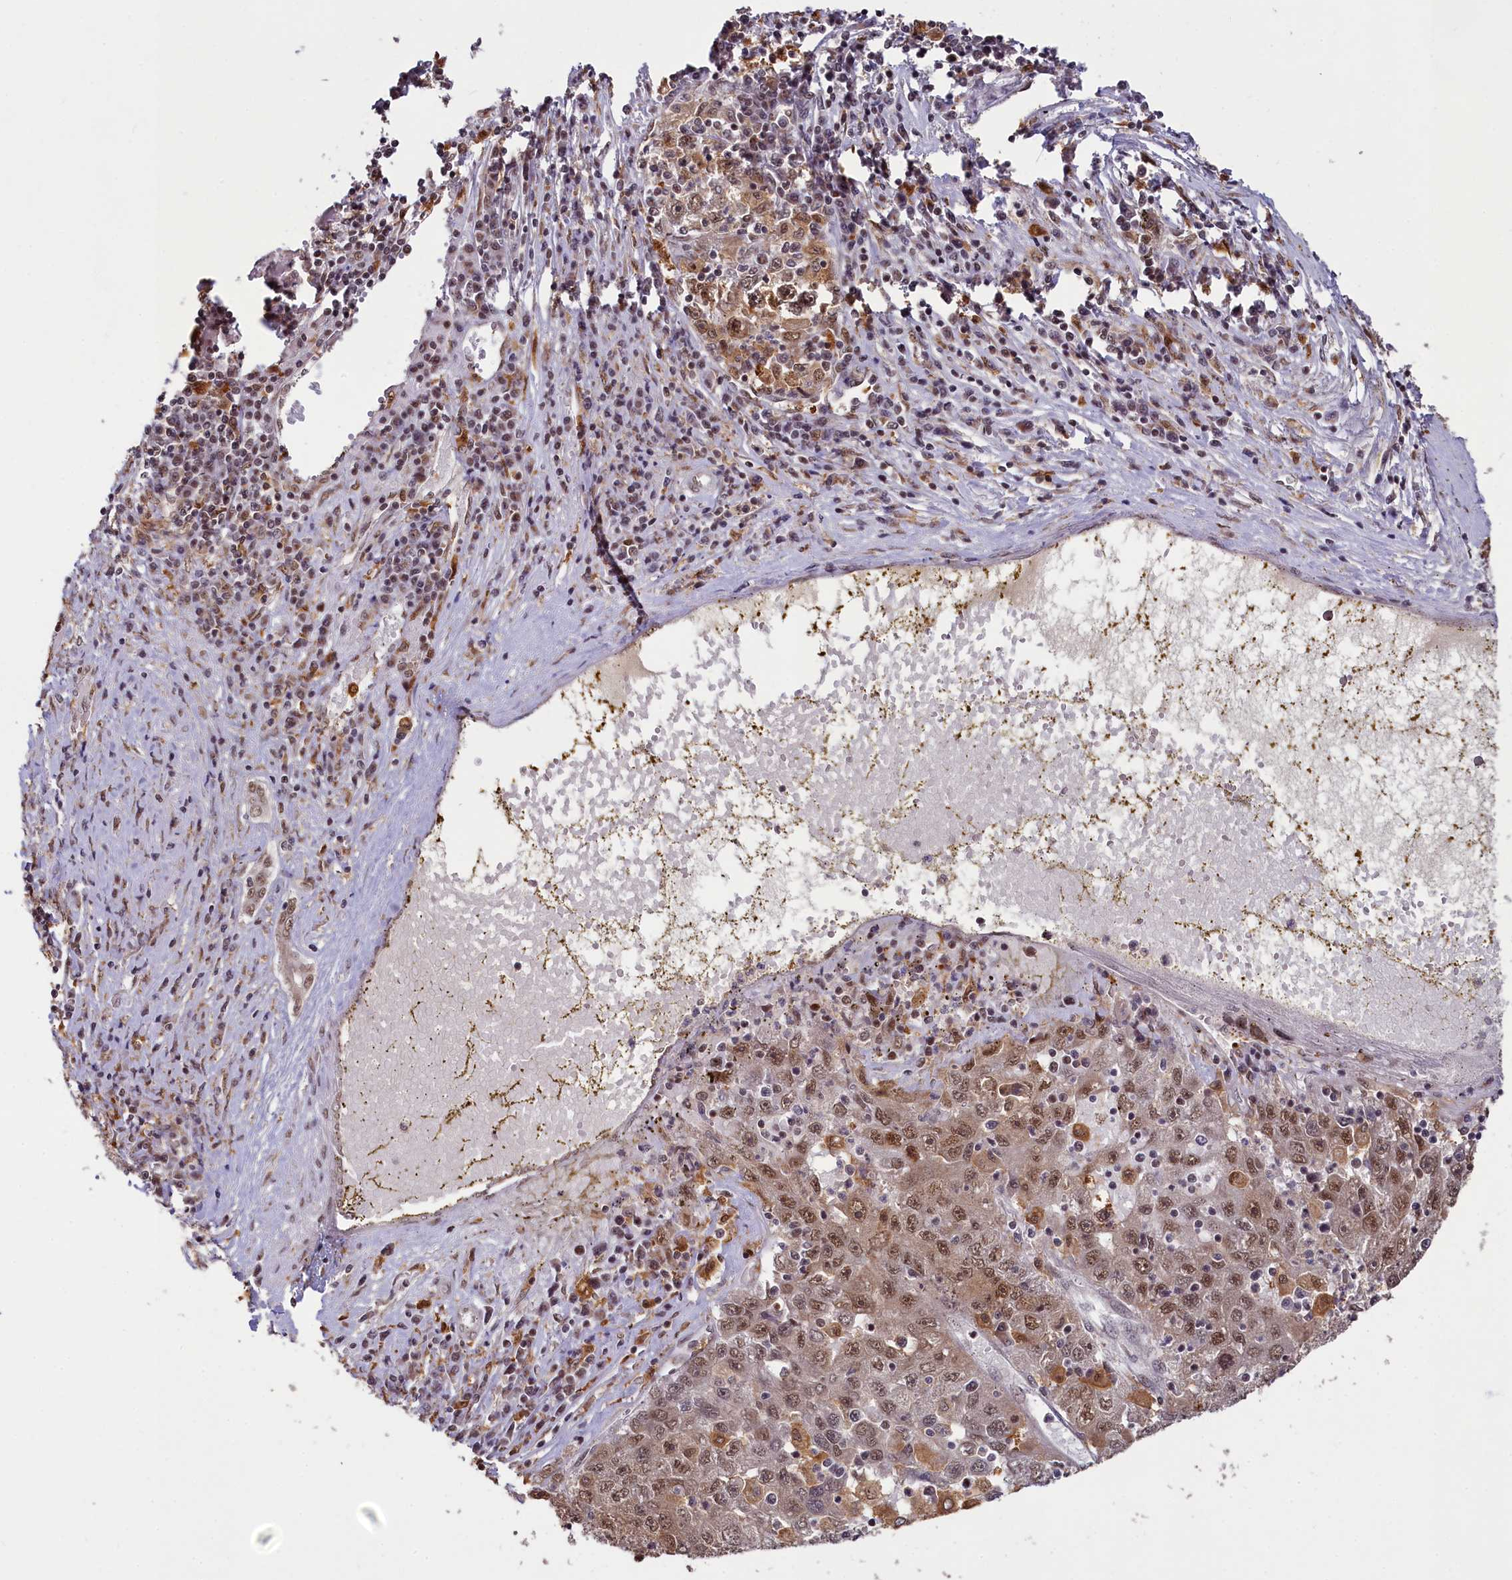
{"staining": {"intensity": "moderate", "quantity": ">75%", "location": "cytoplasmic/membranous,nuclear"}, "tissue": "liver cancer", "cell_type": "Tumor cells", "image_type": "cancer", "snomed": [{"axis": "morphology", "description": "Carcinoma, Hepatocellular, NOS"}, {"axis": "topography", "description": "Liver"}], "caption": "DAB (3,3'-diaminobenzidine) immunohistochemical staining of liver cancer (hepatocellular carcinoma) displays moderate cytoplasmic/membranous and nuclear protein staining in about >75% of tumor cells.", "gene": "PPHLN1", "patient": {"sex": "male", "age": 49}}